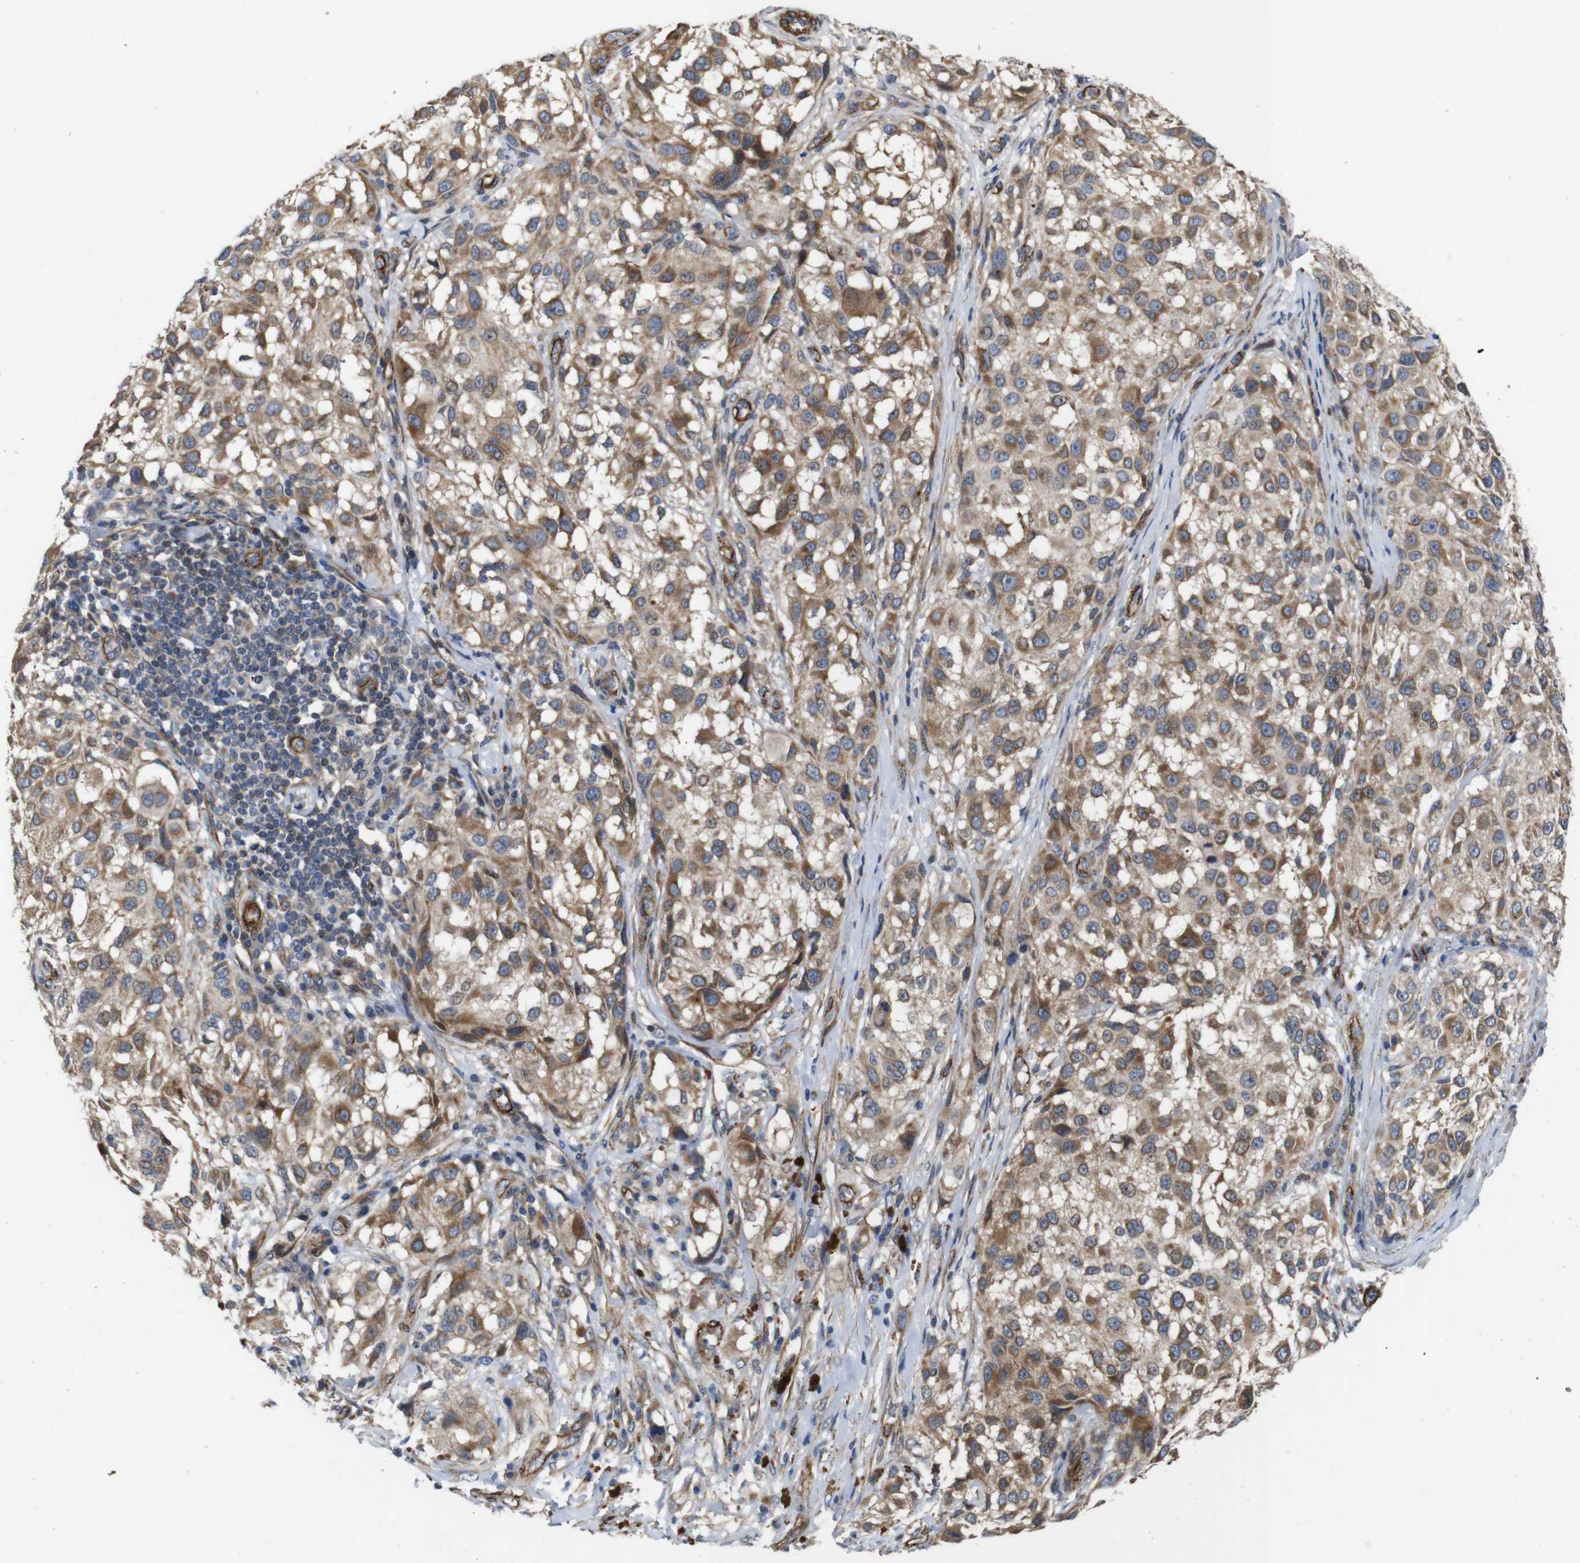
{"staining": {"intensity": "moderate", "quantity": ">75%", "location": "cytoplasmic/membranous"}, "tissue": "melanoma", "cell_type": "Tumor cells", "image_type": "cancer", "snomed": [{"axis": "morphology", "description": "Necrosis, NOS"}, {"axis": "morphology", "description": "Malignant melanoma, NOS"}, {"axis": "topography", "description": "Skin"}], "caption": "A brown stain highlights moderate cytoplasmic/membranous positivity of a protein in human malignant melanoma tumor cells.", "gene": "GGT7", "patient": {"sex": "female", "age": 87}}